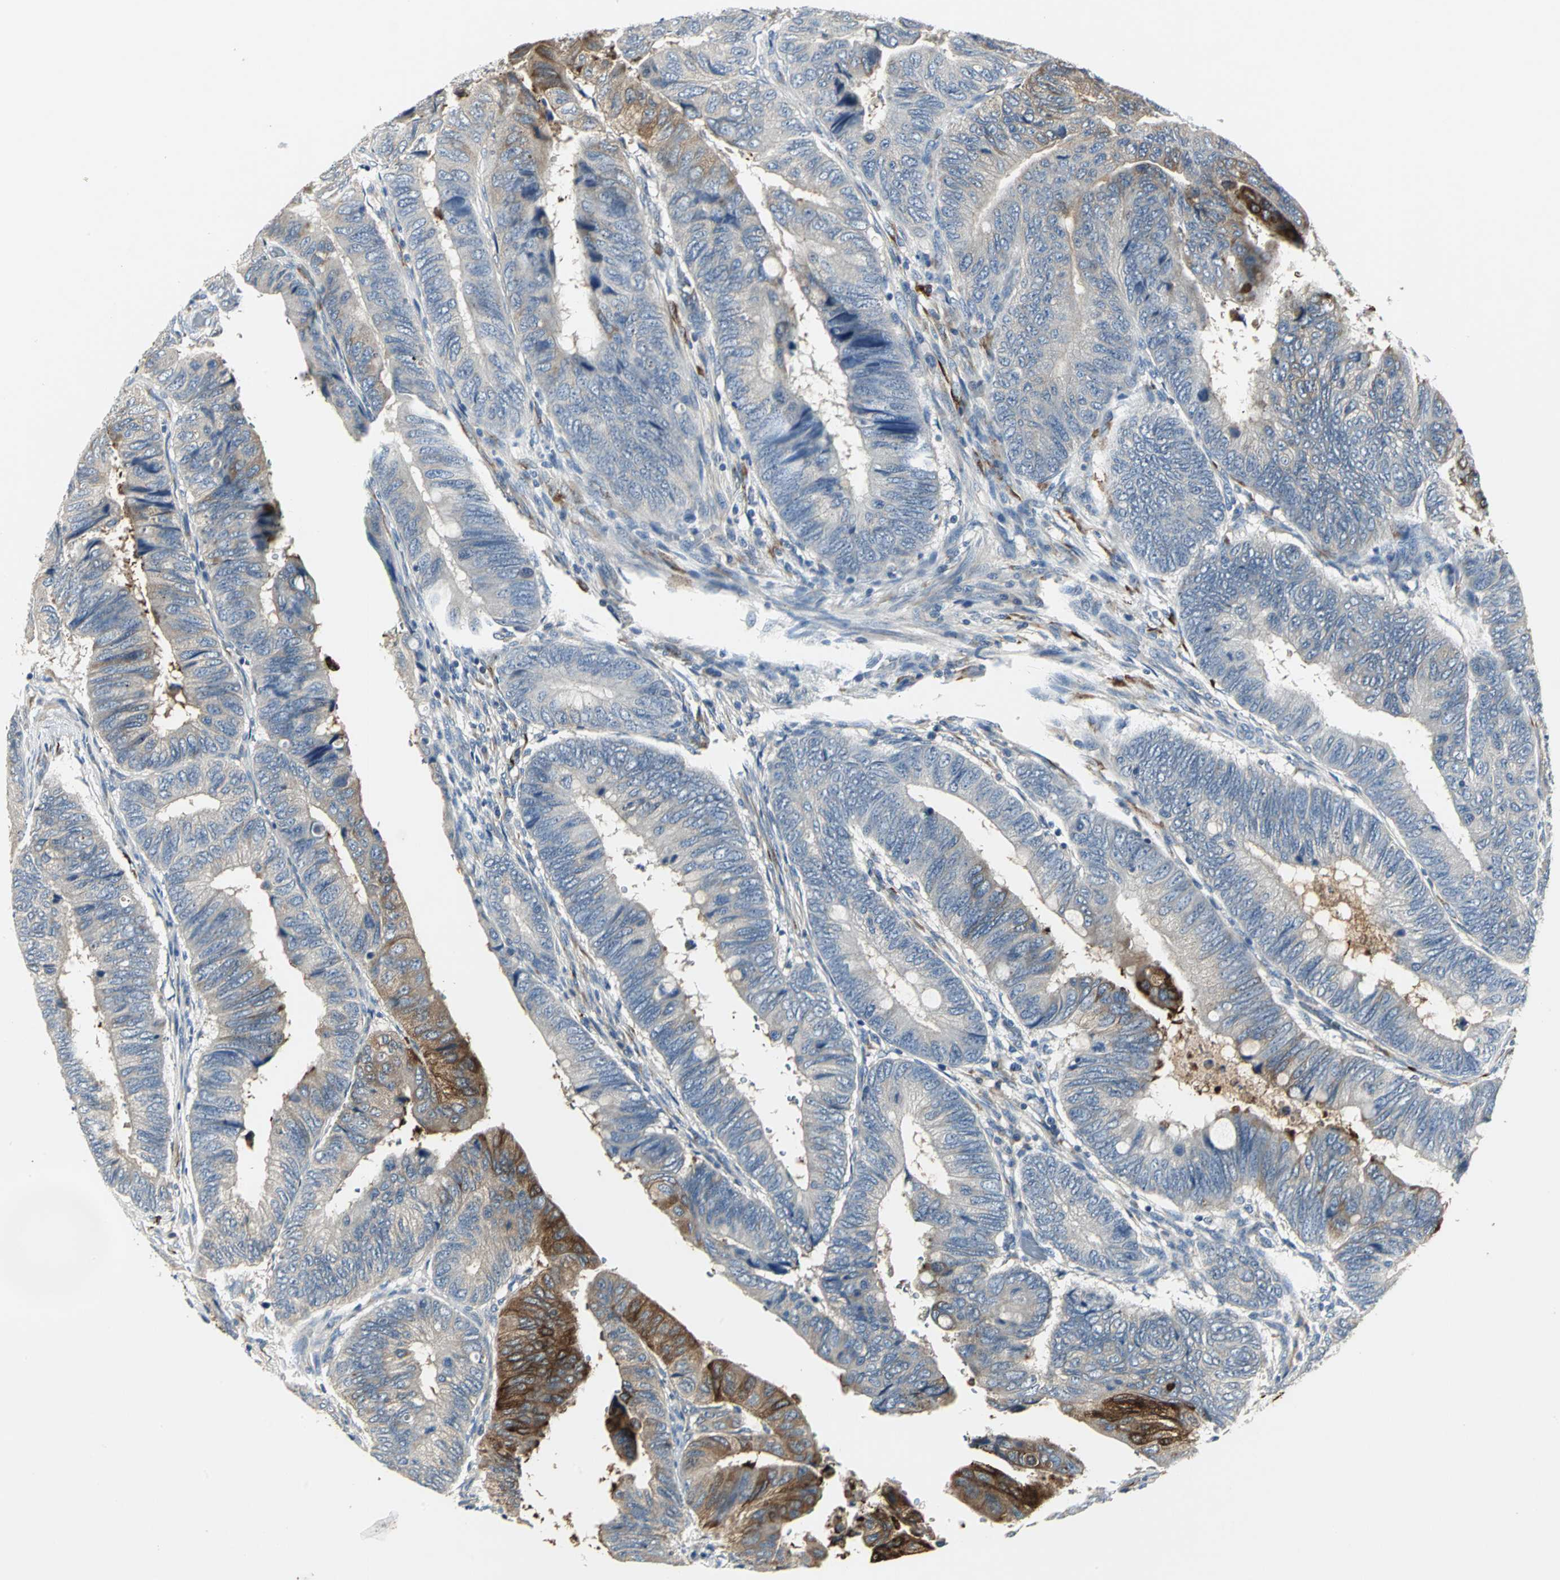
{"staining": {"intensity": "strong", "quantity": "<25%", "location": "cytoplasmic/membranous"}, "tissue": "colorectal cancer", "cell_type": "Tumor cells", "image_type": "cancer", "snomed": [{"axis": "morphology", "description": "Normal tissue, NOS"}, {"axis": "morphology", "description": "Adenocarcinoma, NOS"}, {"axis": "topography", "description": "Rectum"}, {"axis": "topography", "description": "Peripheral nerve tissue"}], "caption": "Human colorectal cancer (adenocarcinoma) stained with a protein marker displays strong staining in tumor cells.", "gene": "B3GNT2", "patient": {"sex": "male", "age": 92}}